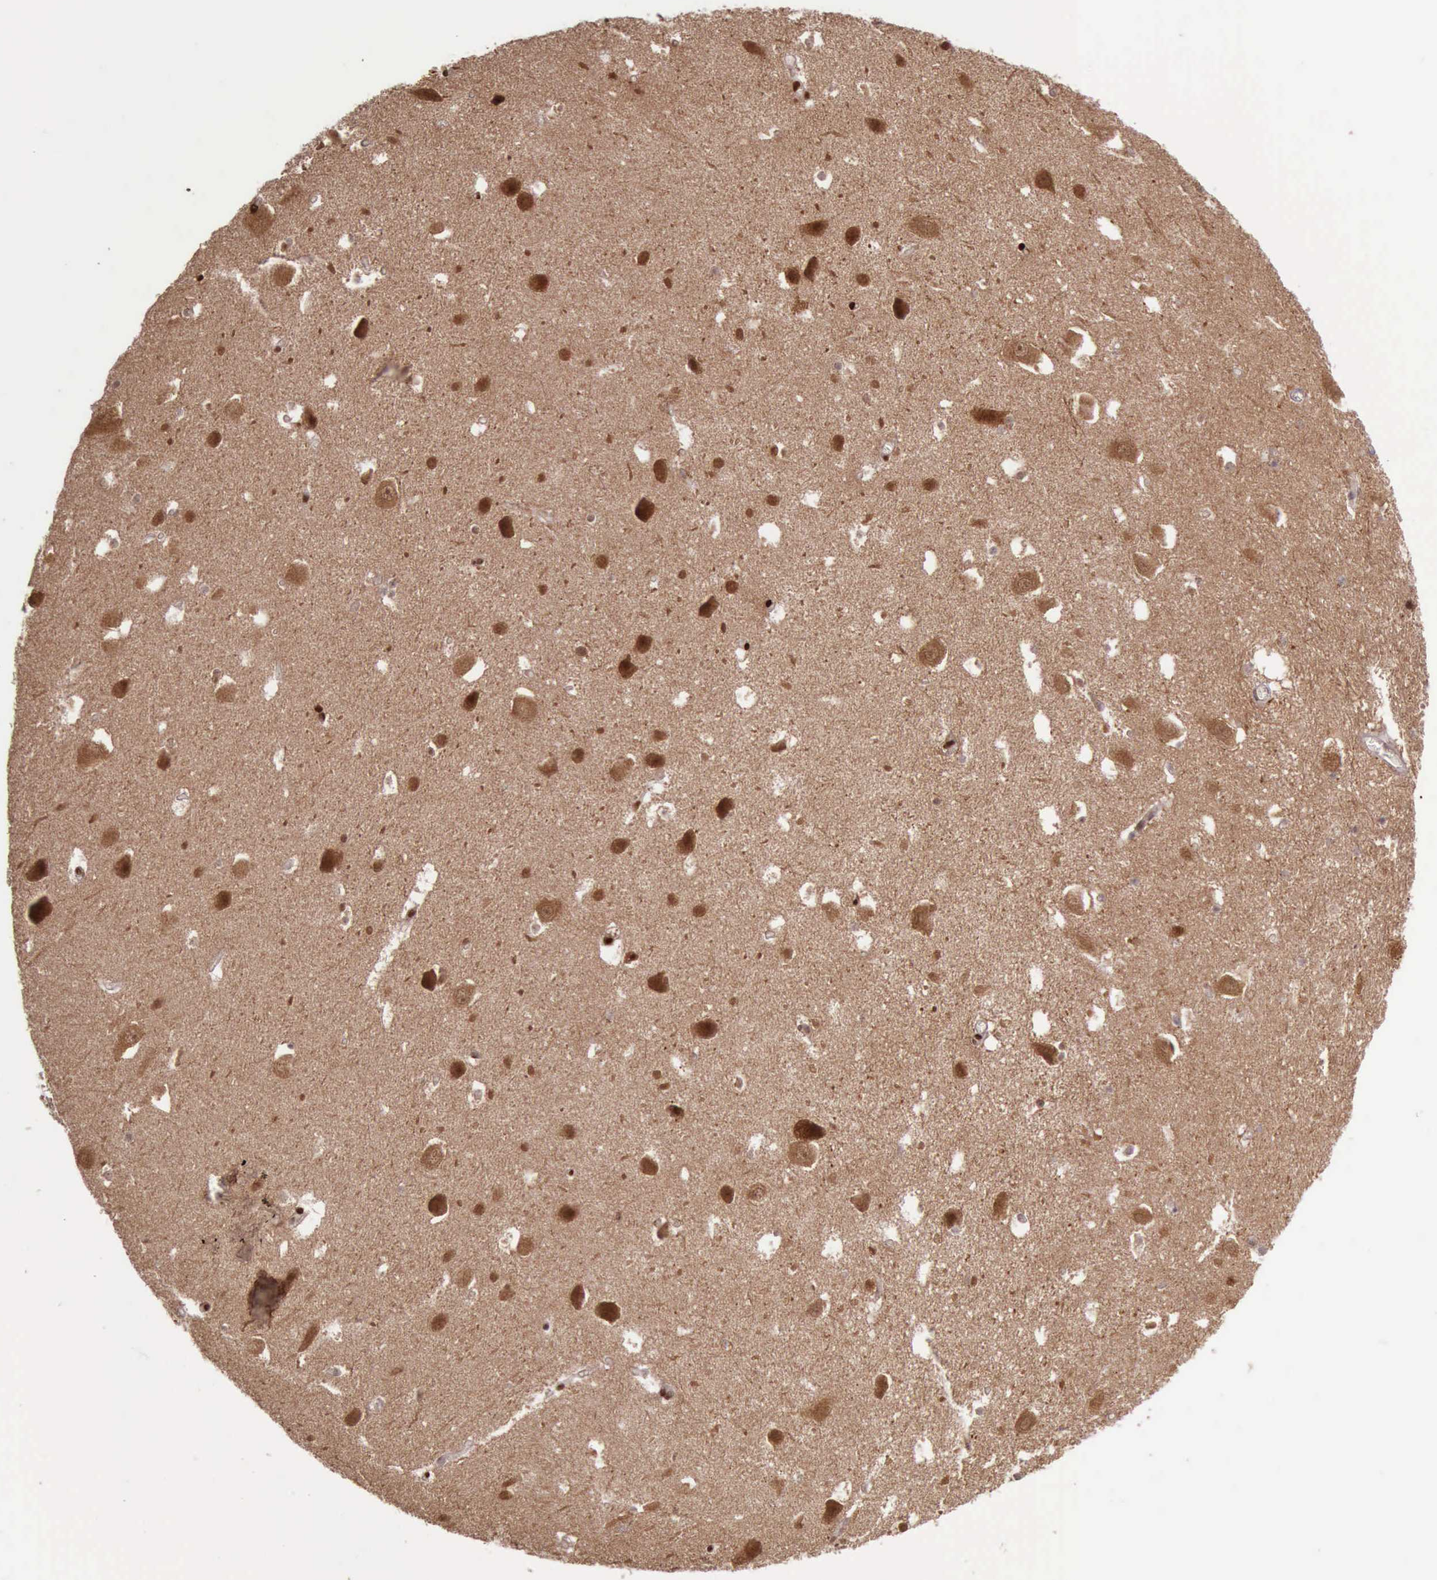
{"staining": {"intensity": "weak", "quantity": "<25%", "location": "cytoplasmic/membranous"}, "tissue": "hippocampus", "cell_type": "Glial cells", "image_type": "normal", "snomed": [{"axis": "morphology", "description": "Normal tissue, NOS"}, {"axis": "topography", "description": "Hippocampus"}], "caption": "Immunohistochemical staining of unremarkable human hippocampus shows no significant expression in glial cells.", "gene": "ARMCX3", "patient": {"sex": "male", "age": 45}}